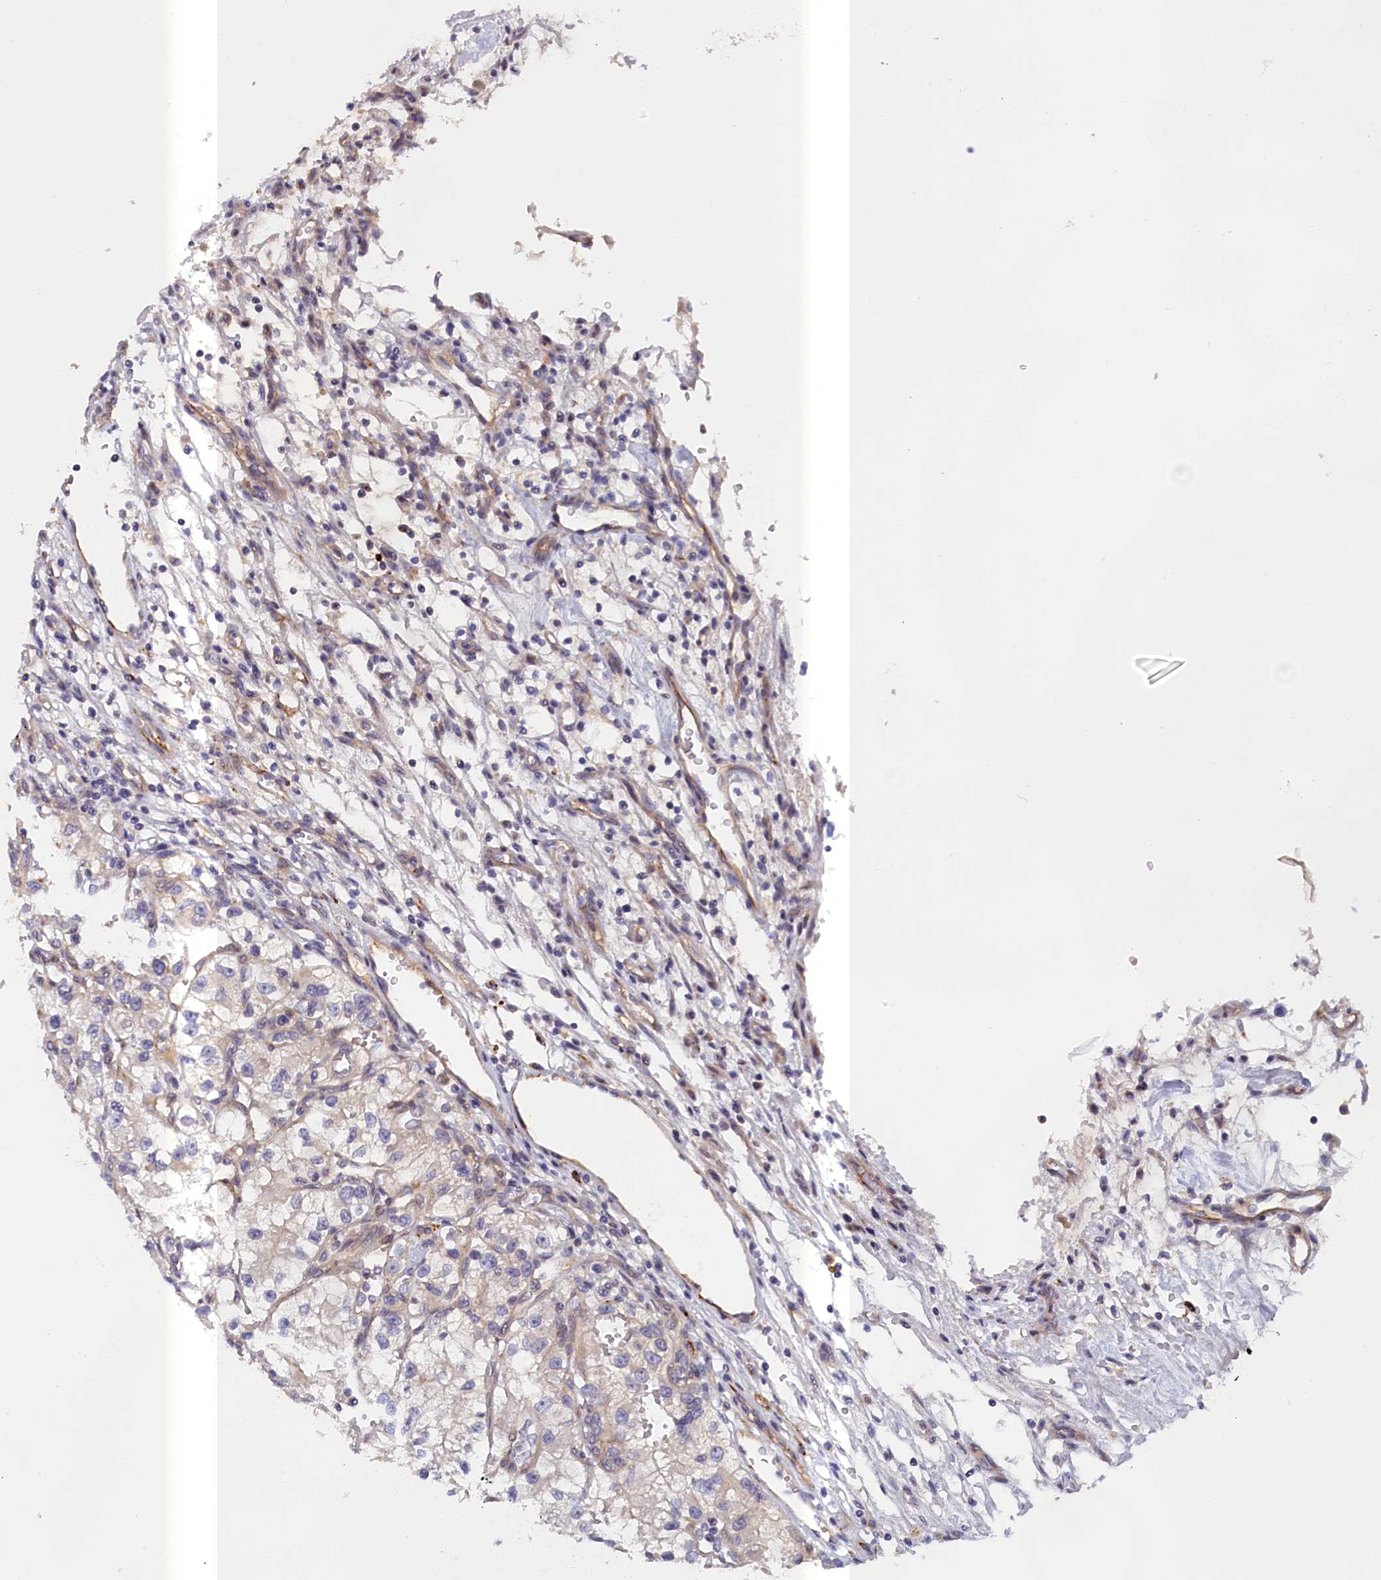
{"staining": {"intensity": "negative", "quantity": "none", "location": "none"}, "tissue": "renal cancer", "cell_type": "Tumor cells", "image_type": "cancer", "snomed": [{"axis": "morphology", "description": "Adenocarcinoma, NOS"}, {"axis": "topography", "description": "Kidney"}], "caption": "Immunohistochemistry image of human renal adenocarcinoma stained for a protein (brown), which demonstrates no staining in tumor cells.", "gene": "IGFALS", "patient": {"sex": "female", "age": 57}}